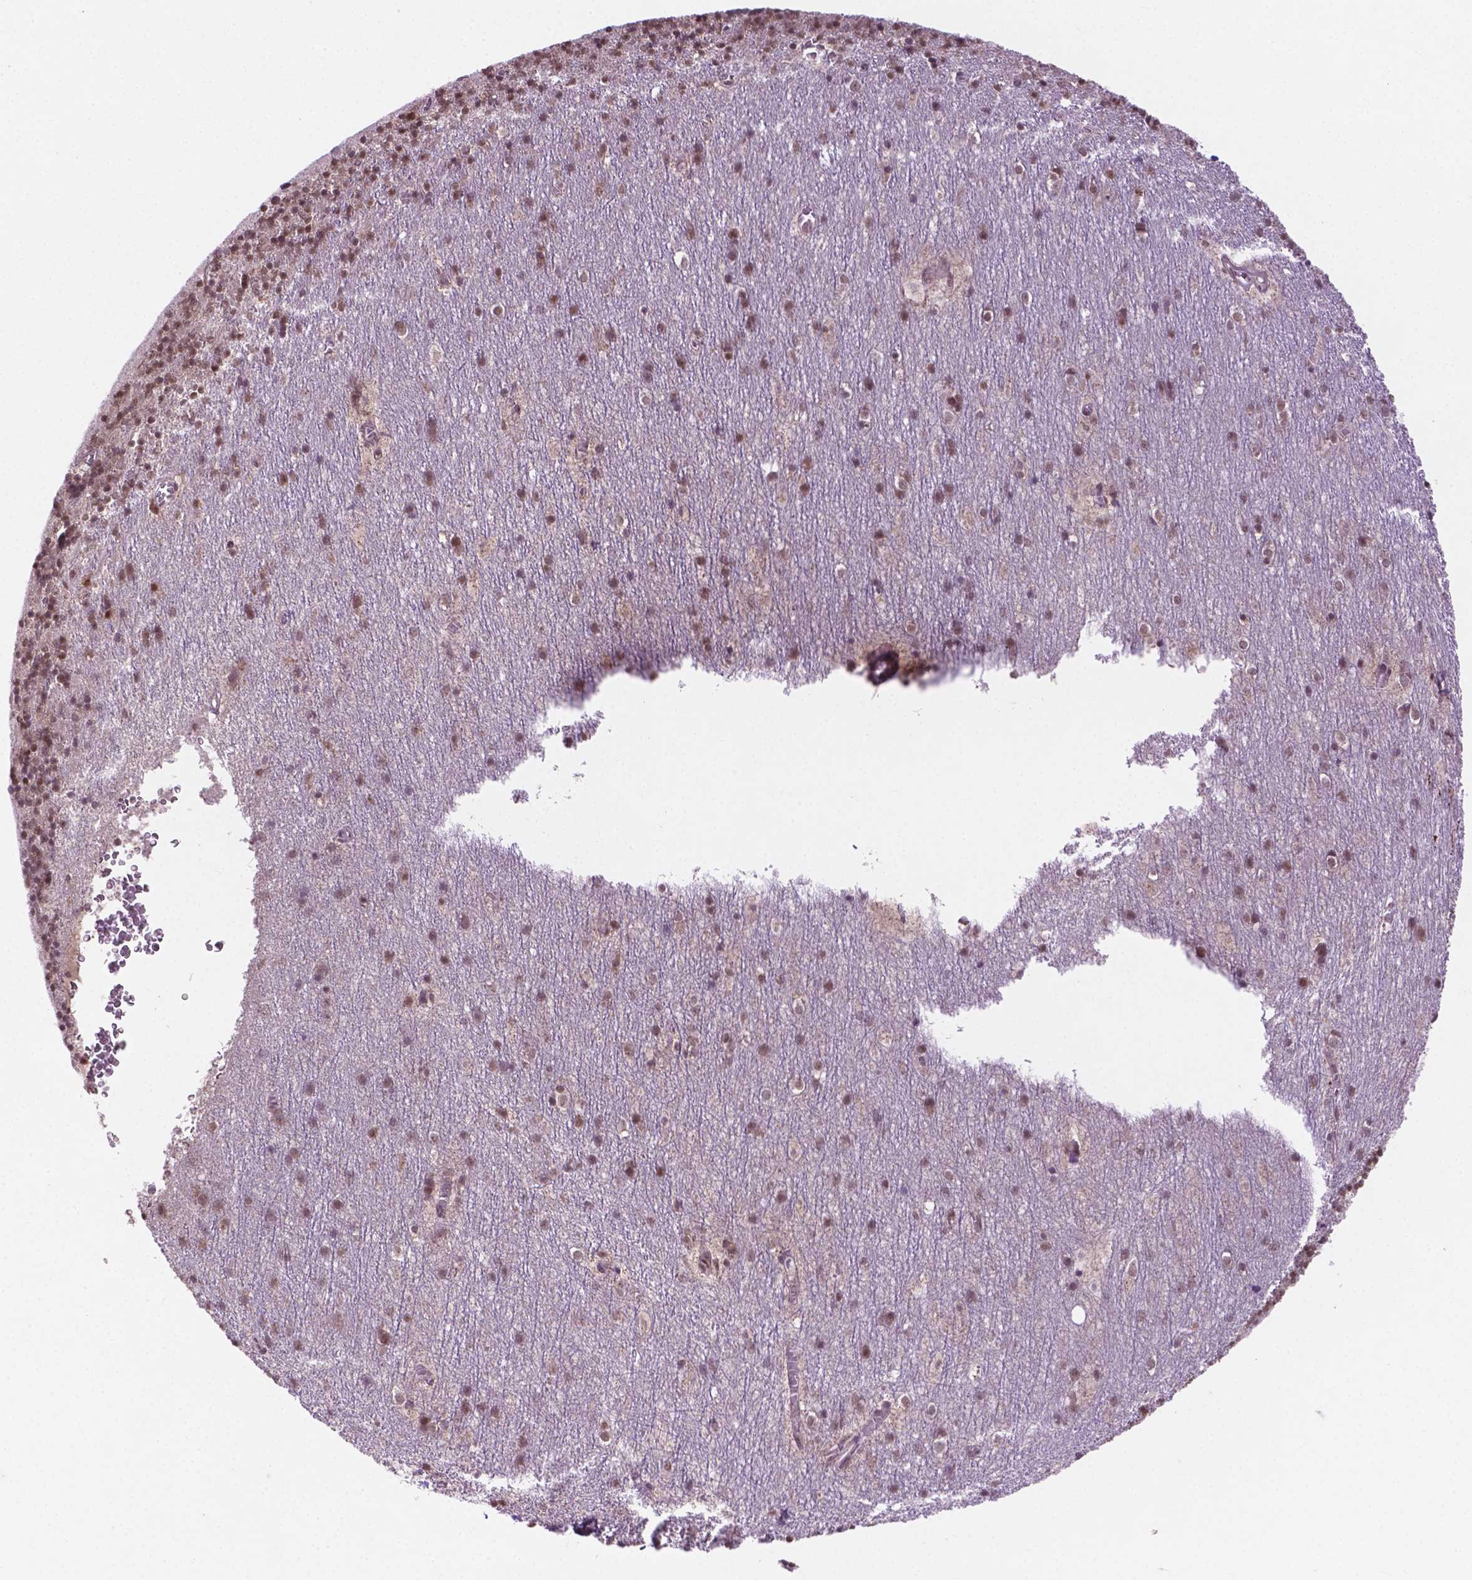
{"staining": {"intensity": "moderate", "quantity": ">75%", "location": "nuclear"}, "tissue": "cerebellum", "cell_type": "Cells in granular layer", "image_type": "normal", "snomed": [{"axis": "morphology", "description": "Normal tissue, NOS"}, {"axis": "topography", "description": "Cerebellum"}], "caption": "DAB (3,3'-diaminobenzidine) immunohistochemical staining of unremarkable human cerebellum reveals moderate nuclear protein positivity in approximately >75% of cells in granular layer.", "gene": "PHAX", "patient": {"sex": "male", "age": 70}}